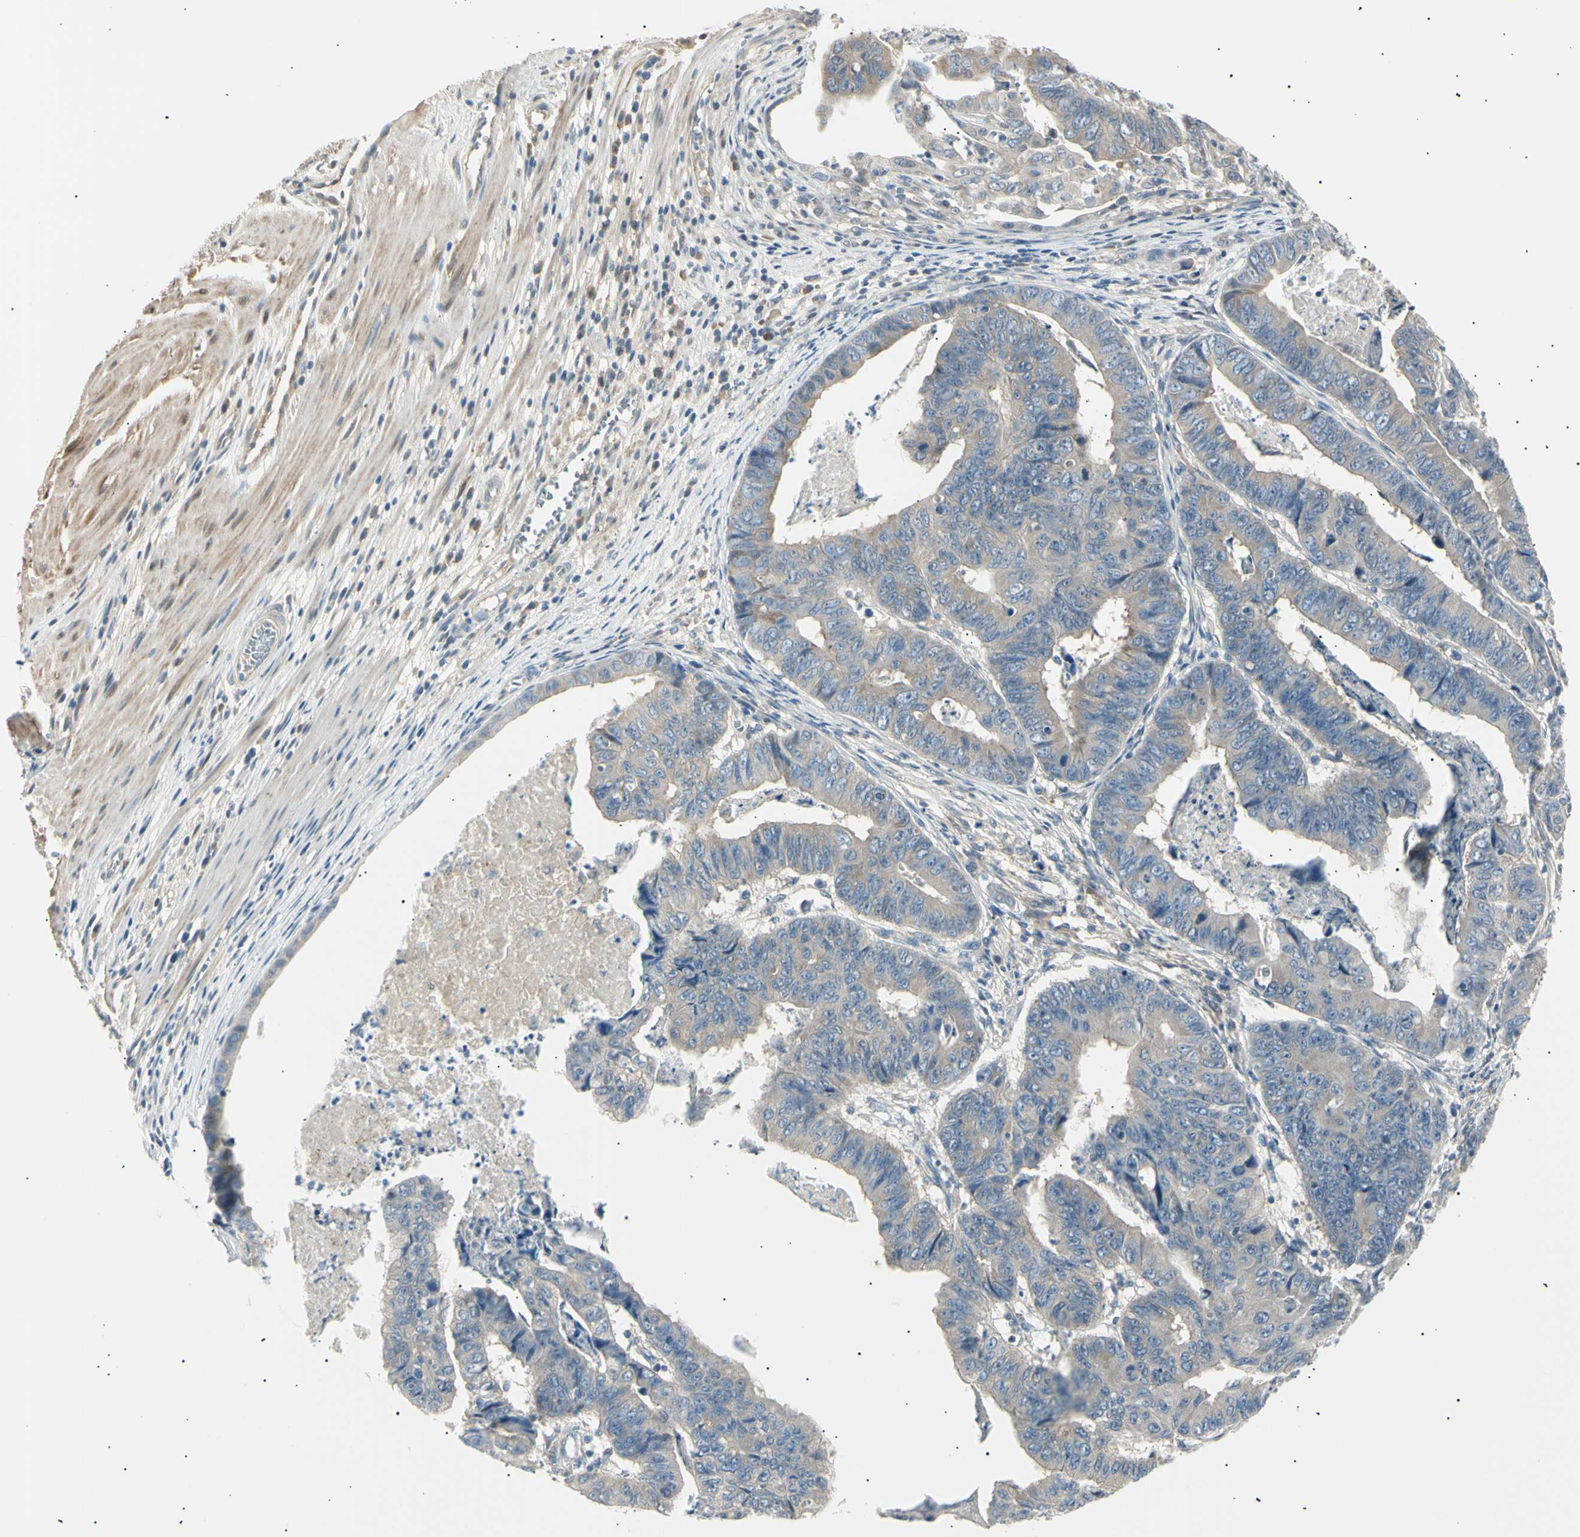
{"staining": {"intensity": "weak", "quantity": ">75%", "location": "cytoplasmic/membranous"}, "tissue": "stomach cancer", "cell_type": "Tumor cells", "image_type": "cancer", "snomed": [{"axis": "morphology", "description": "Adenocarcinoma, NOS"}, {"axis": "topography", "description": "Stomach, lower"}], "caption": "Human adenocarcinoma (stomach) stained with a brown dye reveals weak cytoplasmic/membranous positive expression in about >75% of tumor cells.", "gene": "LHPP", "patient": {"sex": "male", "age": 77}}